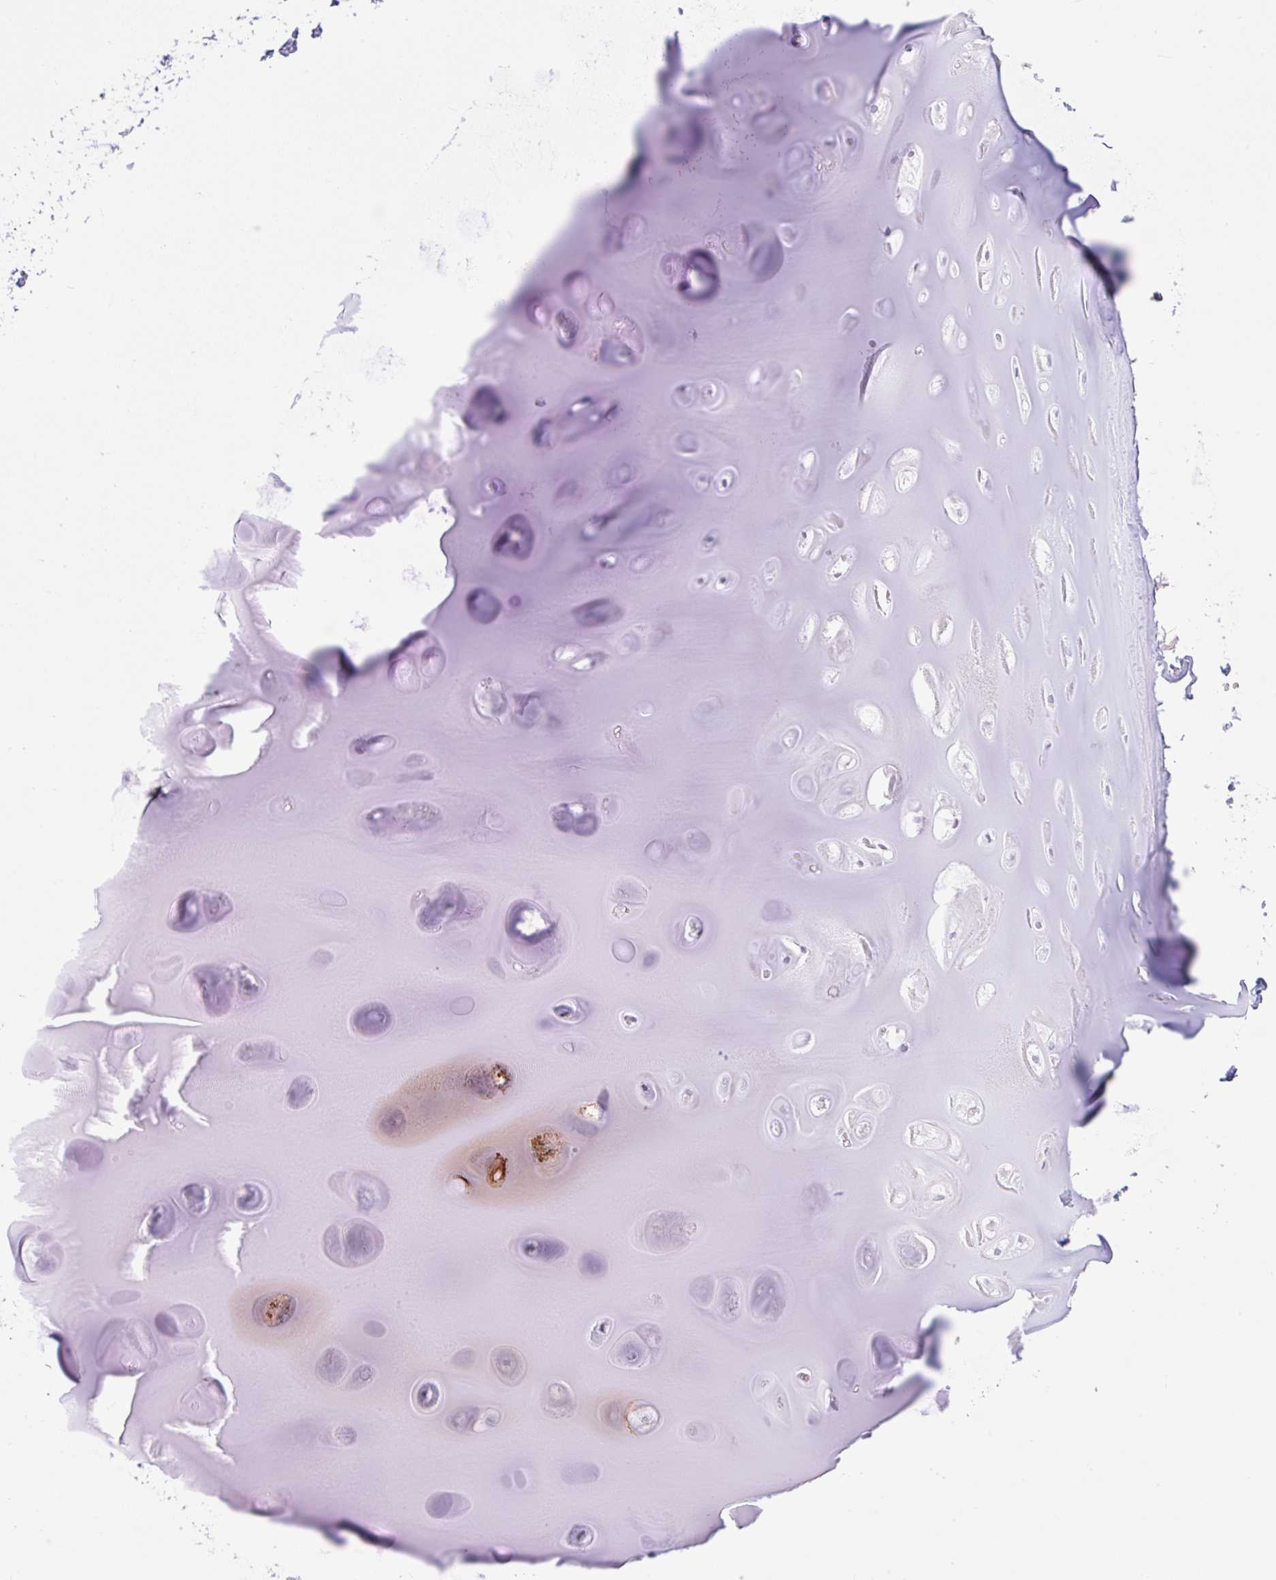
{"staining": {"intensity": "negative", "quantity": "none", "location": "none"}, "tissue": "adipose tissue", "cell_type": "Adipocytes", "image_type": "normal", "snomed": [{"axis": "morphology", "description": "Normal tissue, NOS"}, {"axis": "topography", "description": "Cartilage tissue"}], "caption": "A micrograph of human adipose tissue is negative for staining in adipocytes. The staining is performed using DAB (3,3'-diaminobenzidine) brown chromogen with nuclei counter-stained in using hematoxylin.", "gene": "ANO4", "patient": {"sex": "male", "age": 57}}